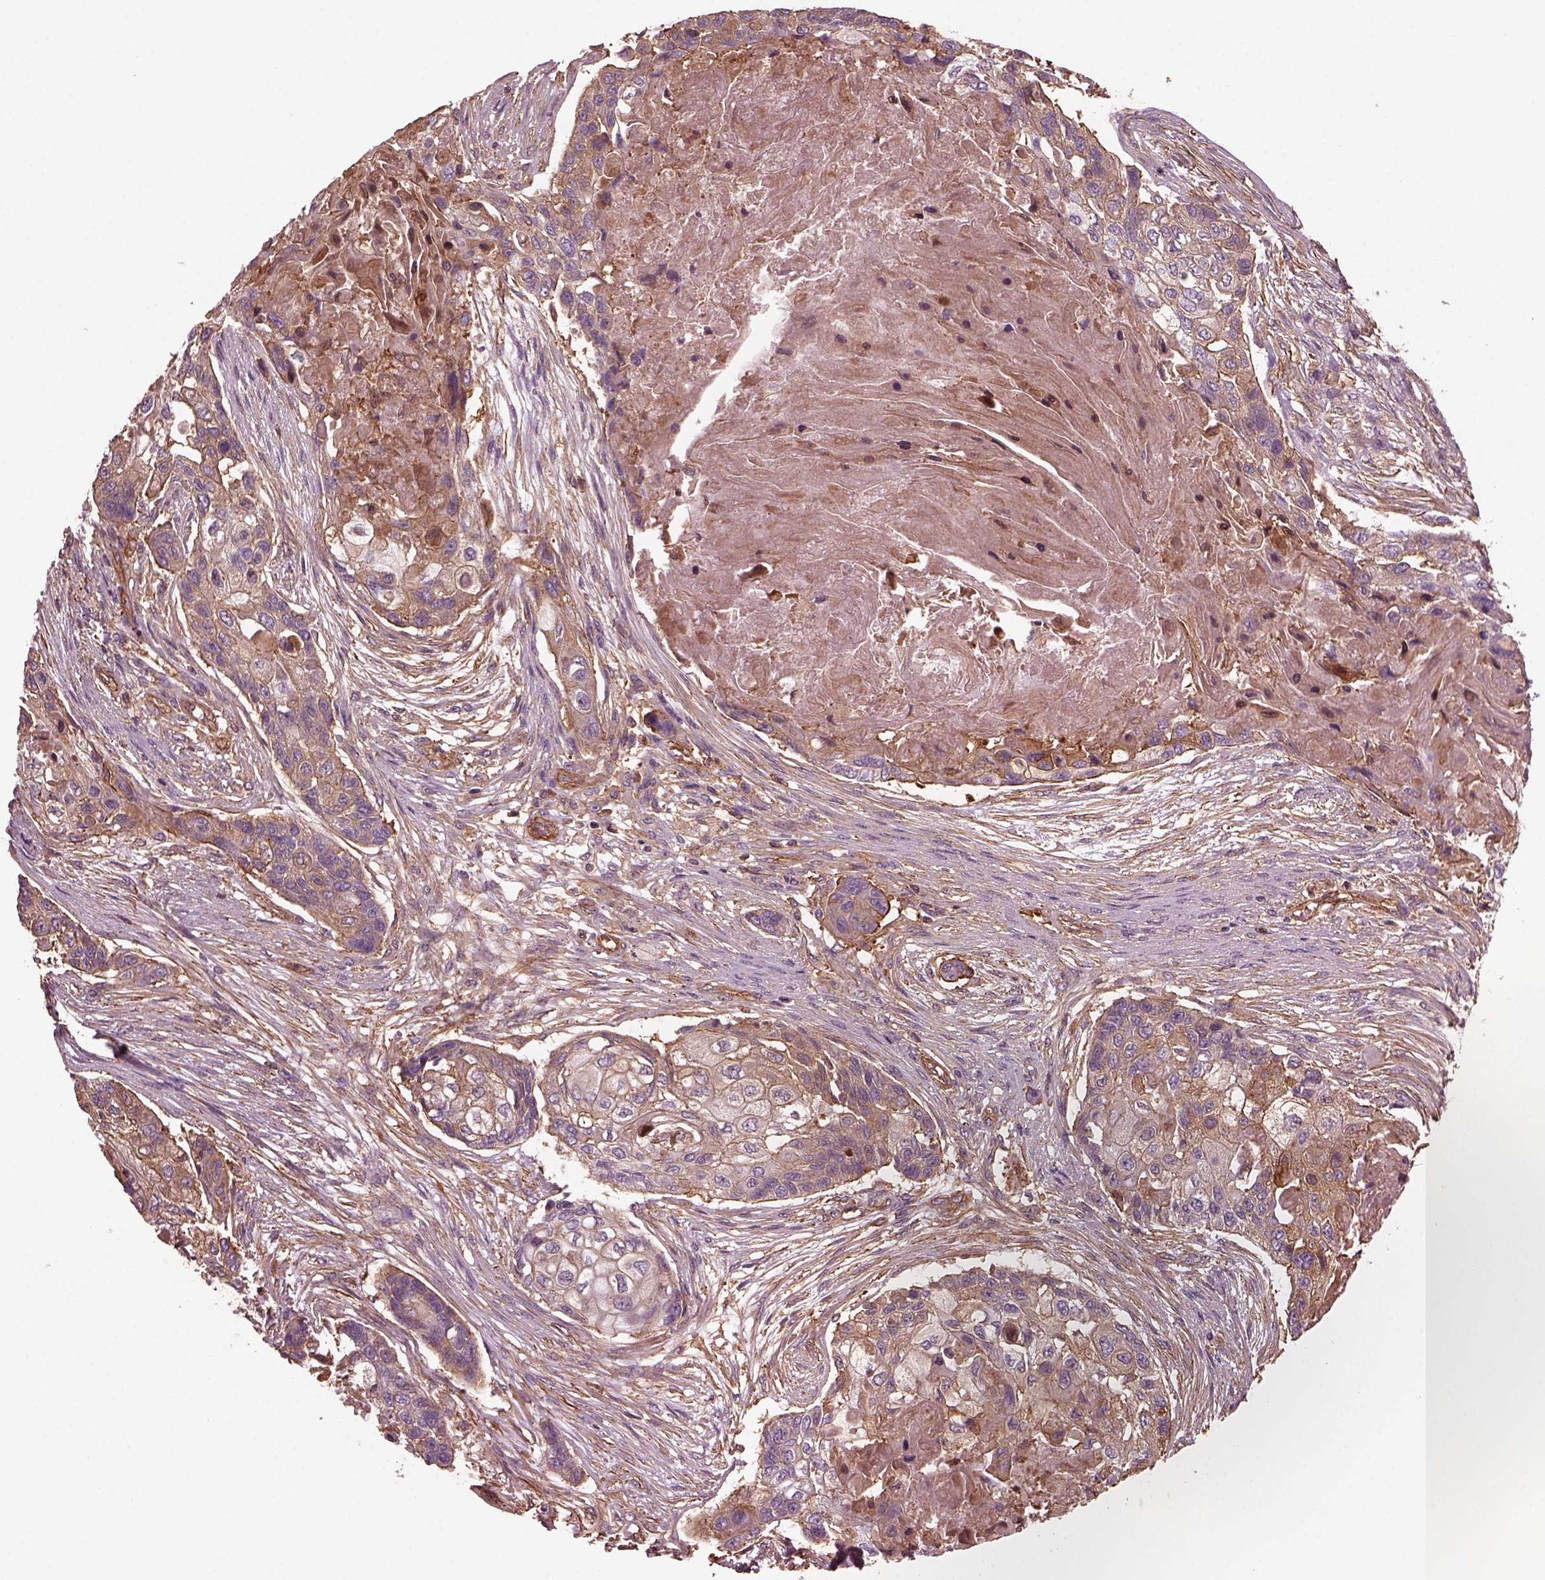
{"staining": {"intensity": "weak", "quantity": ">75%", "location": "cytoplasmic/membranous"}, "tissue": "lung cancer", "cell_type": "Tumor cells", "image_type": "cancer", "snomed": [{"axis": "morphology", "description": "Squamous cell carcinoma, NOS"}, {"axis": "topography", "description": "Lung"}], "caption": "About >75% of tumor cells in lung cancer demonstrate weak cytoplasmic/membranous protein positivity as visualized by brown immunohistochemical staining.", "gene": "MYL6", "patient": {"sex": "male", "age": 69}}